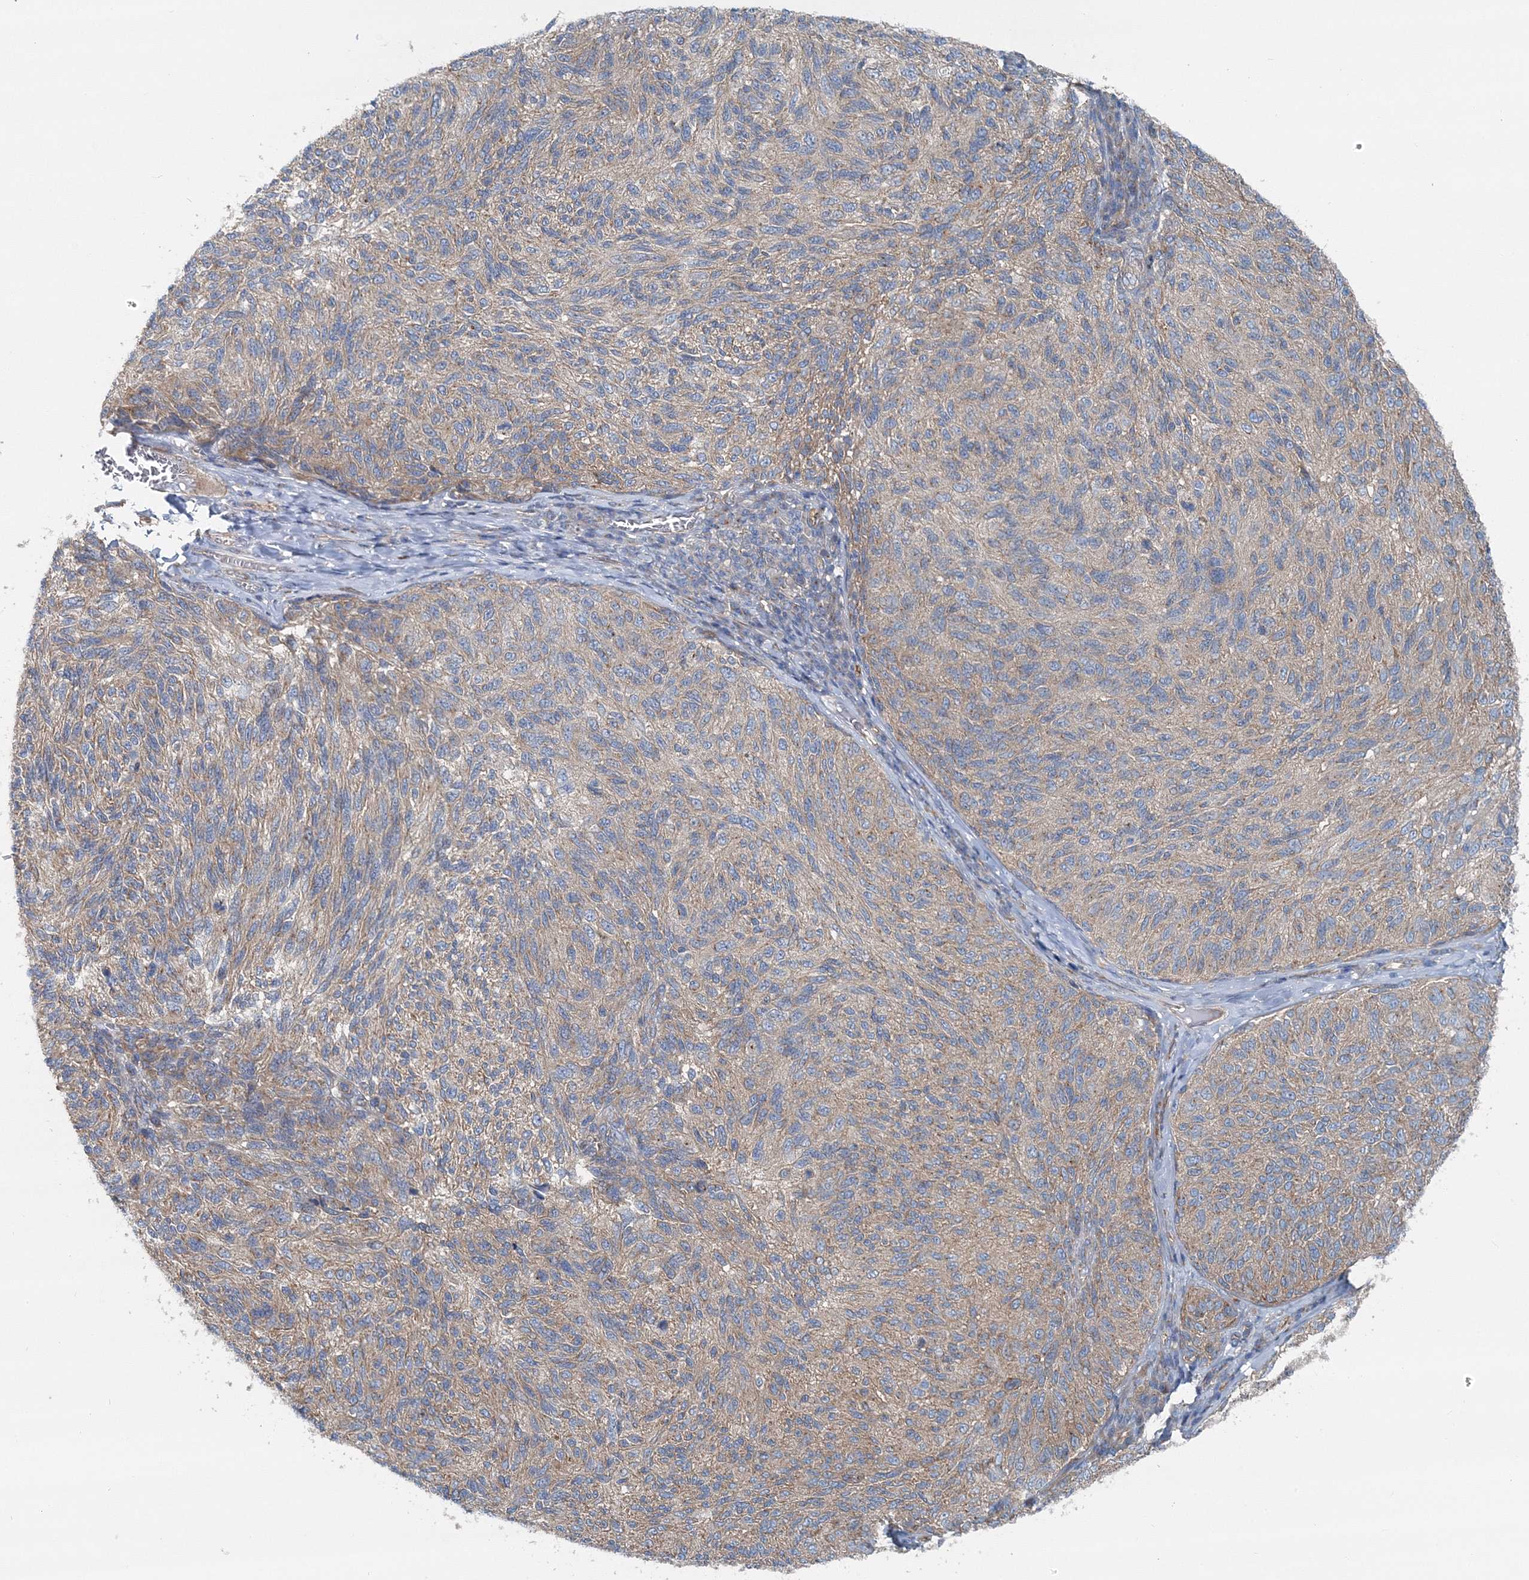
{"staining": {"intensity": "moderate", "quantity": ">75%", "location": "cytoplasmic/membranous"}, "tissue": "melanoma", "cell_type": "Tumor cells", "image_type": "cancer", "snomed": [{"axis": "morphology", "description": "Malignant melanoma, NOS"}, {"axis": "topography", "description": "Skin"}], "caption": "Malignant melanoma was stained to show a protein in brown. There is medium levels of moderate cytoplasmic/membranous expression in about >75% of tumor cells. (DAB IHC, brown staining for protein, blue staining for nuclei).", "gene": "MPHOSPH9", "patient": {"sex": "female", "age": 73}}